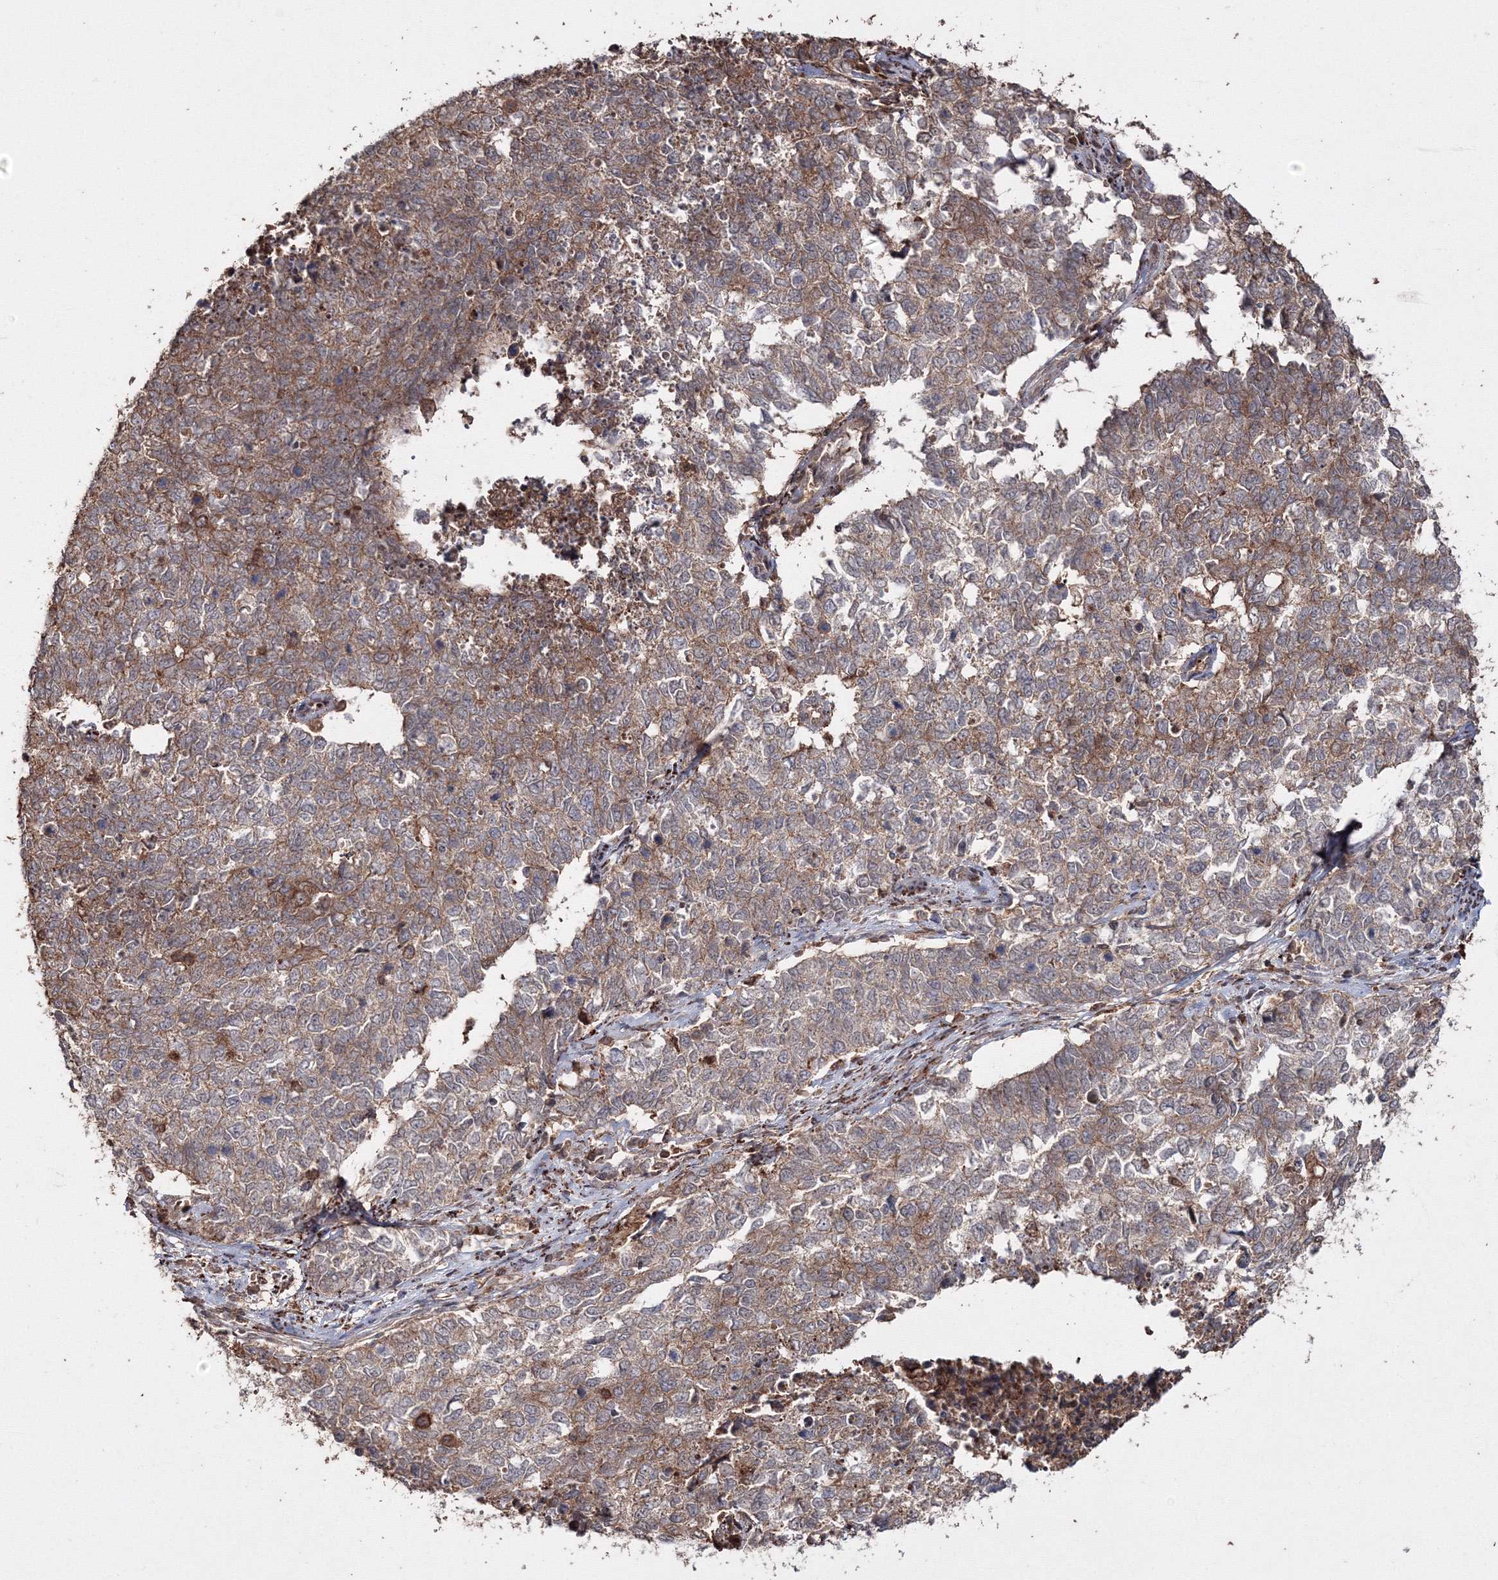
{"staining": {"intensity": "moderate", "quantity": "25%-75%", "location": "cytoplasmic/membranous"}, "tissue": "cervical cancer", "cell_type": "Tumor cells", "image_type": "cancer", "snomed": [{"axis": "morphology", "description": "Squamous cell carcinoma, NOS"}, {"axis": "topography", "description": "Cervix"}], "caption": "Moderate cytoplasmic/membranous expression is present in approximately 25%-75% of tumor cells in cervical cancer.", "gene": "DDO", "patient": {"sex": "female", "age": 63}}